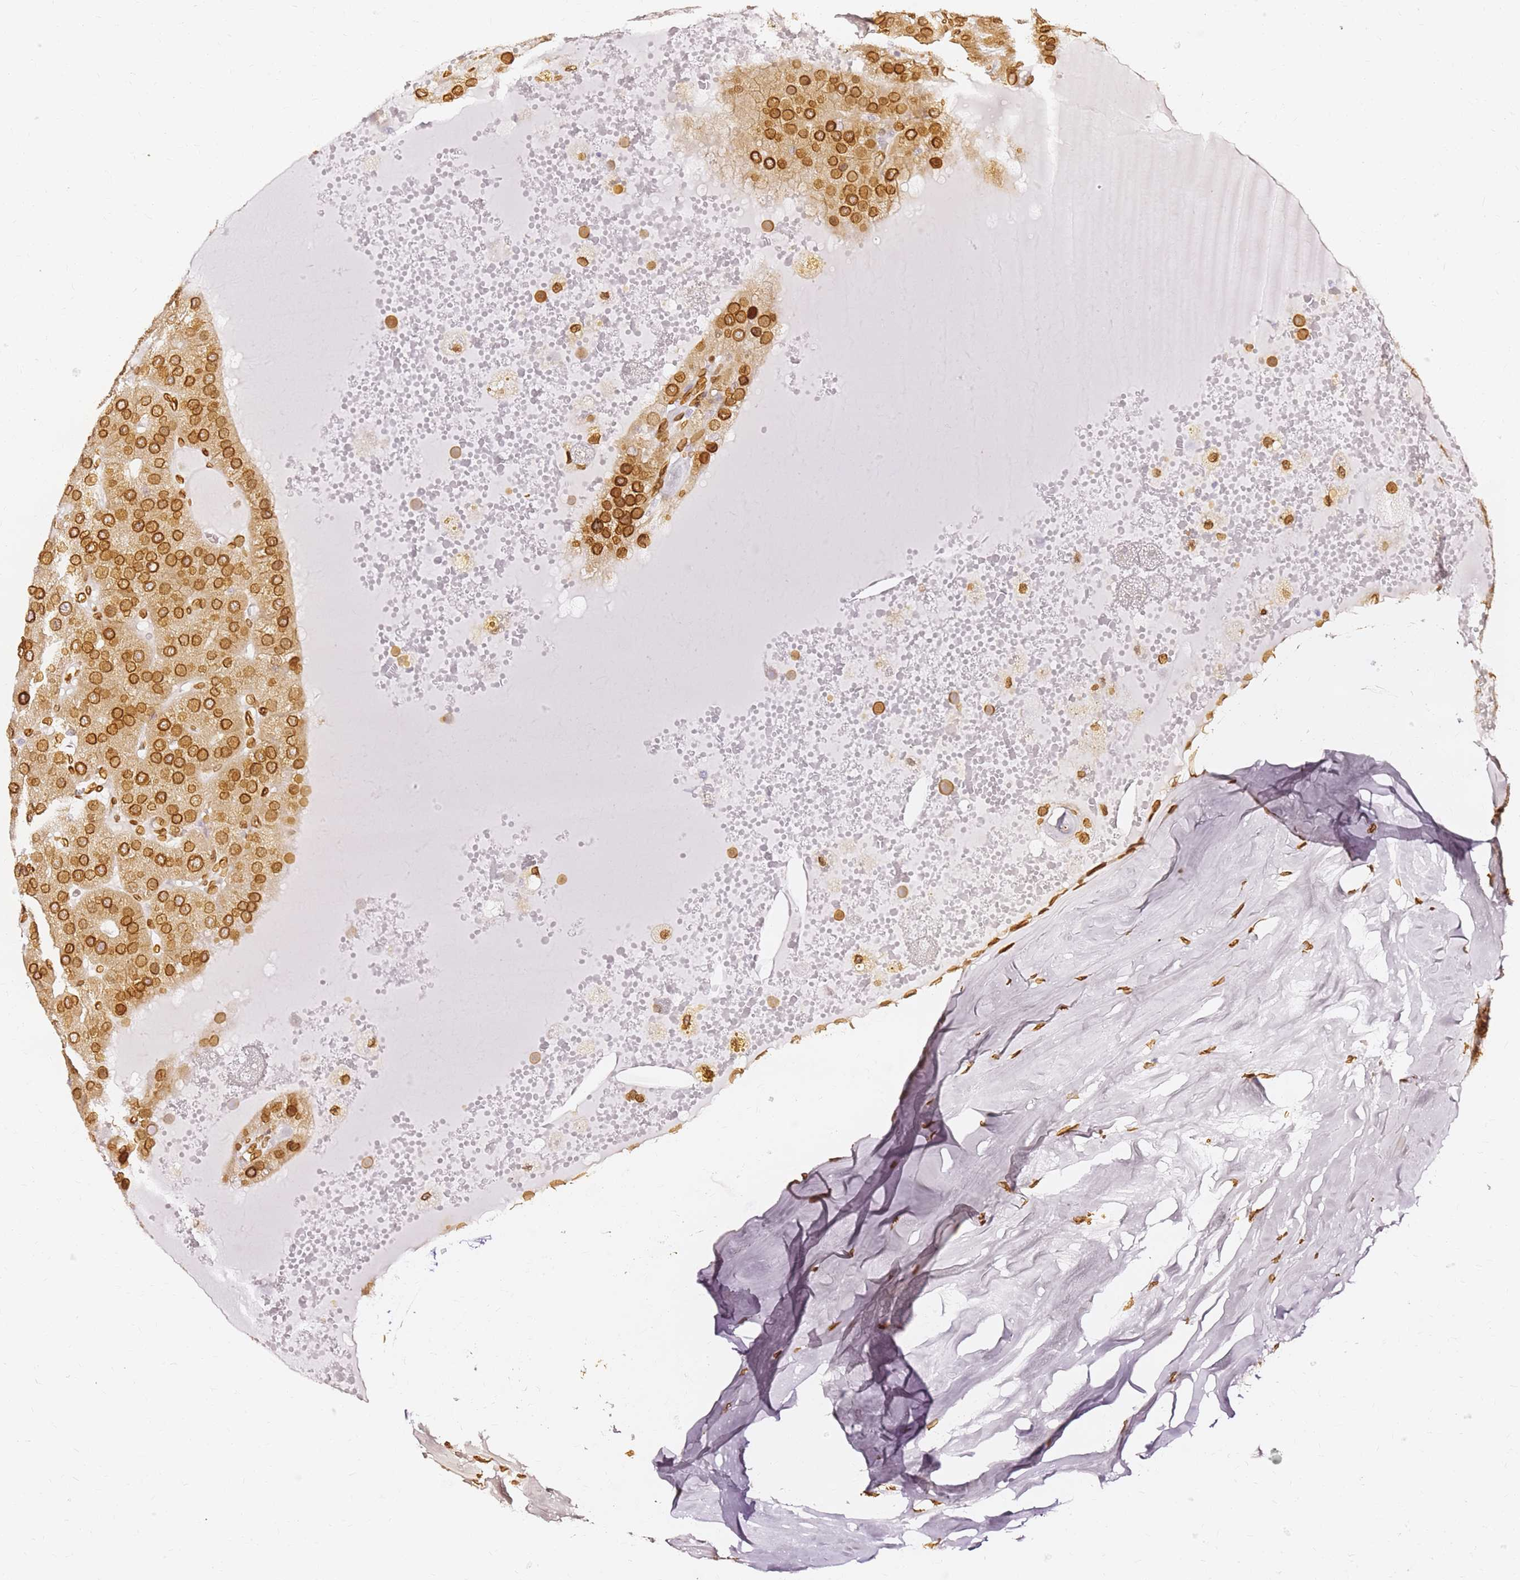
{"staining": {"intensity": "strong", "quantity": ">75%", "location": "cytoplasmic/membranous,nuclear"}, "tissue": "parathyroid gland", "cell_type": "Glandular cells", "image_type": "normal", "snomed": [{"axis": "morphology", "description": "Normal tissue, NOS"}, {"axis": "morphology", "description": "Adenoma, NOS"}, {"axis": "topography", "description": "Parathyroid gland"}], "caption": "This micrograph shows normal parathyroid gland stained with IHC to label a protein in brown. The cytoplasmic/membranous,nuclear of glandular cells show strong positivity for the protein. Nuclei are counter-stained blue.", "gene": "C6orf141", "patient": {"sex": "female", "age": 86}}